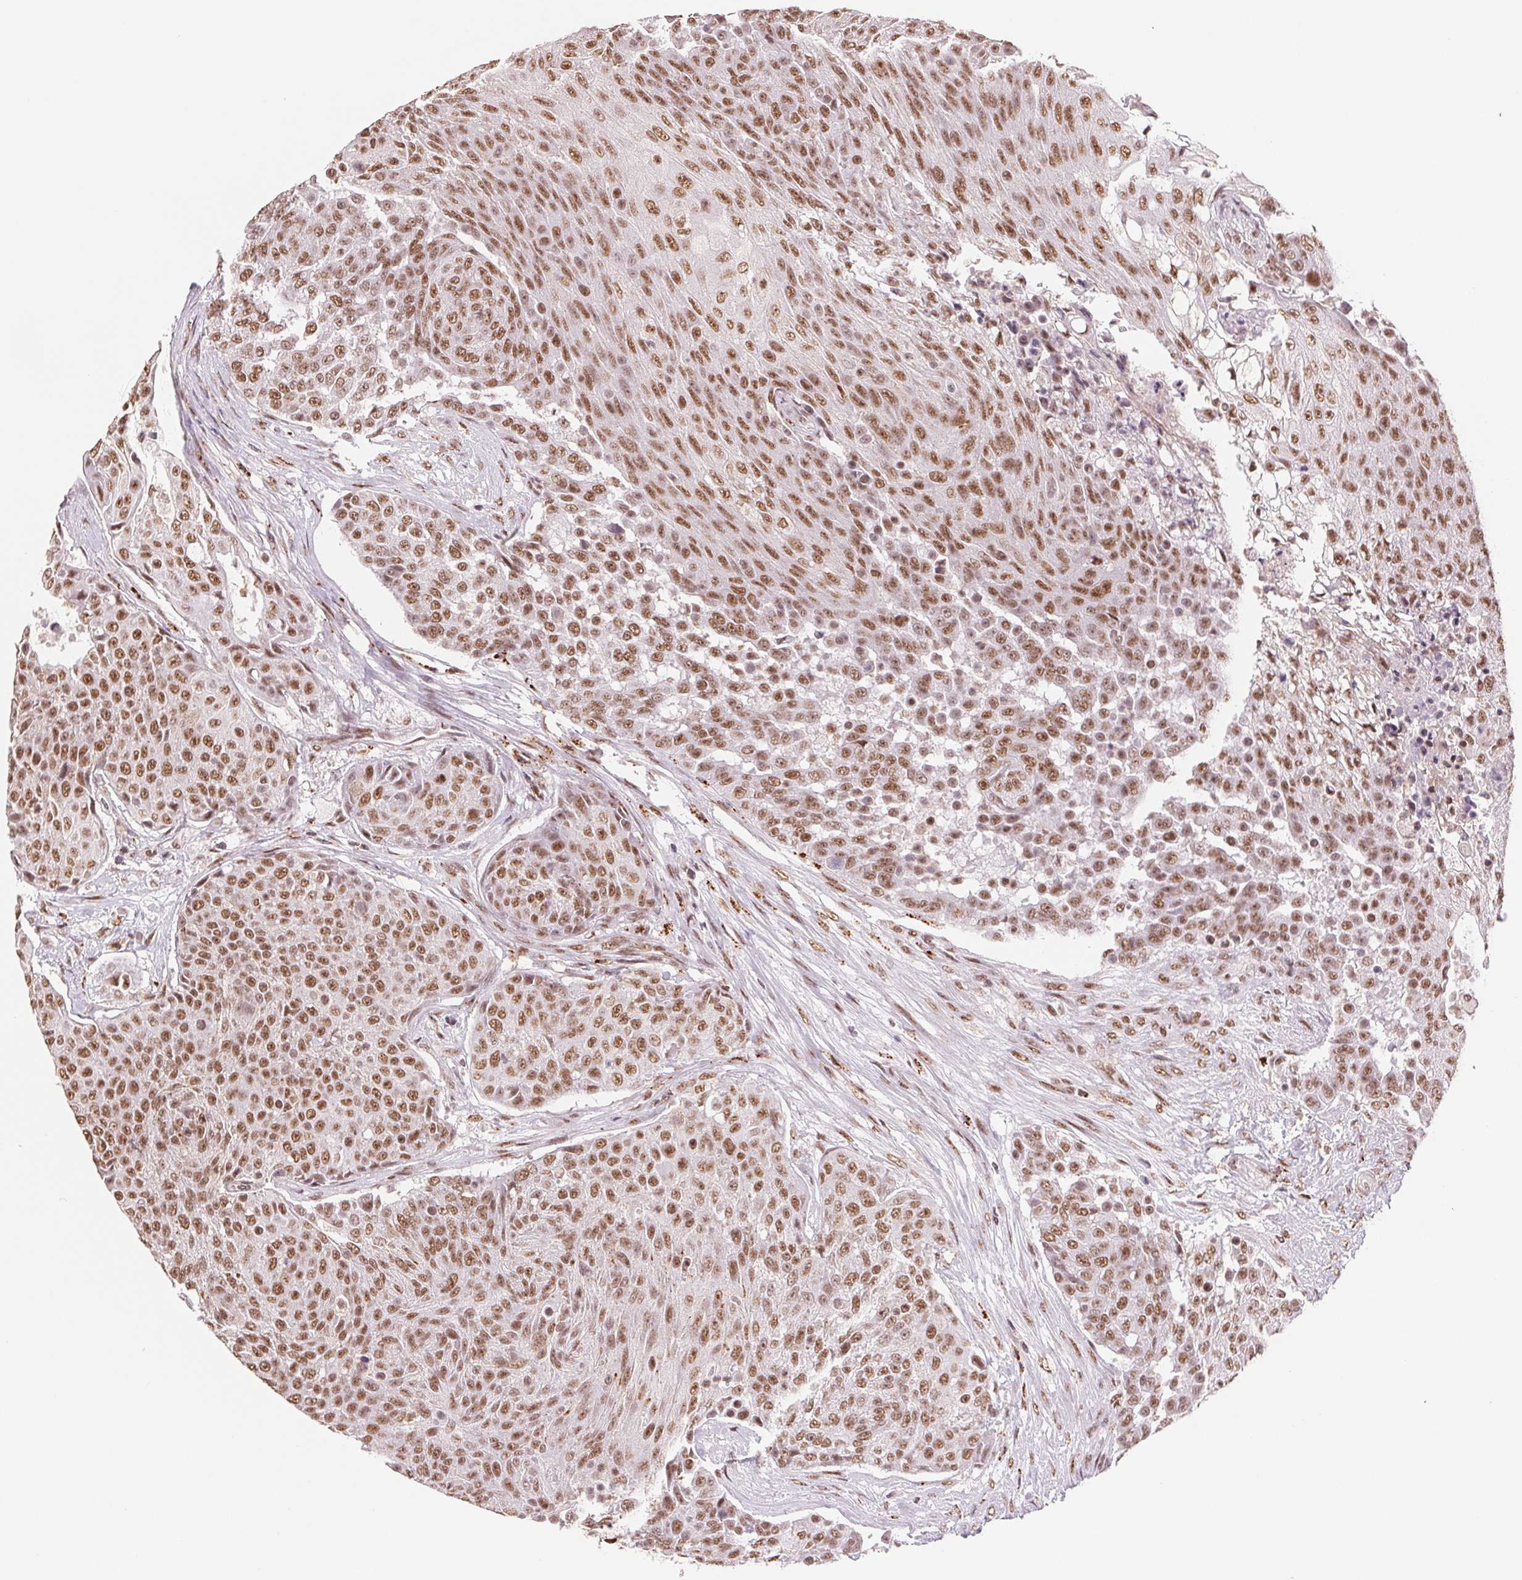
{"staining": {"intensity": "strong", "quantity": ">75%", "location": "nuclear"}, "tissue": "urothelial cancer", "cell_type": "Tumor cells", "image_type": "cancer", "snomed": [{"axis": "morphology", "description": "Urothelial carcinoma, High grade"}, {"axis": "topography", "description": "Urinary bladder"}], "caption": "Urothelial carcinoma (high-grade) tissue demonstrates strong nuclear positivity in approximately >75% of tumor cells, visualized by immunohistochemistry. Nuclei are stained in blue.", "gene": "SREK1", "patient": {"sex": "female", "age": 63}}